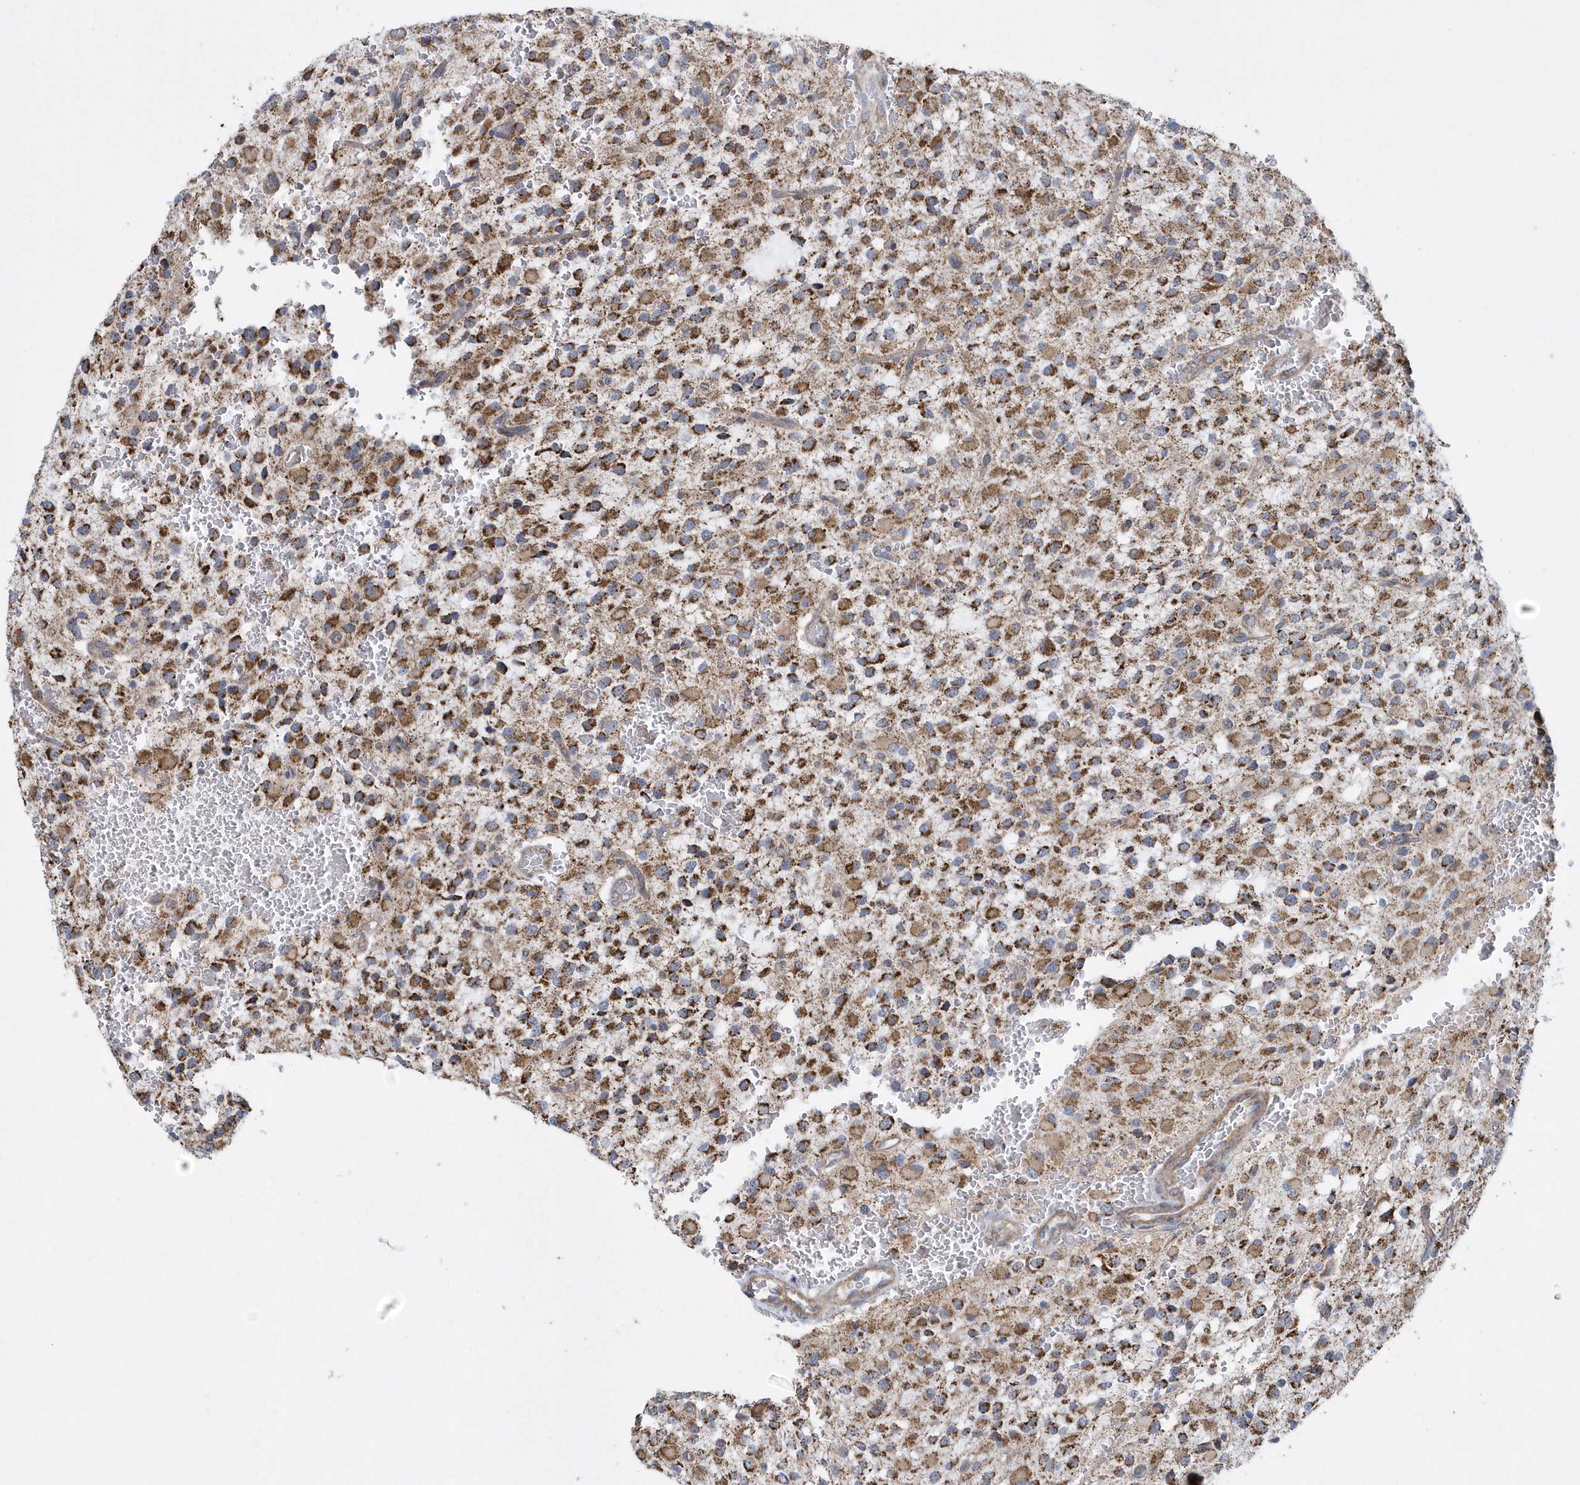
{"staining": {"intensity": "strong", "quantity": ">75%", "location": "cytoplasmic/membranous"}, "tissue": "glioma", "cell_type": "Tumor cells", "image_type": "cancer", "snomed": [{"axis": "morphology", "description": "Glioma, malignant, High grade"}, {"axis": "topography", "description": "Brain"}], "caption": "Brown immunohistochemical staining in human malignant glioma (high-grade) displays strong cytoplasmic/membranous staining in approximately >75% of tumor cells.", "gene": "SLX9", "patient": {"sex": "male", "age": 34}}